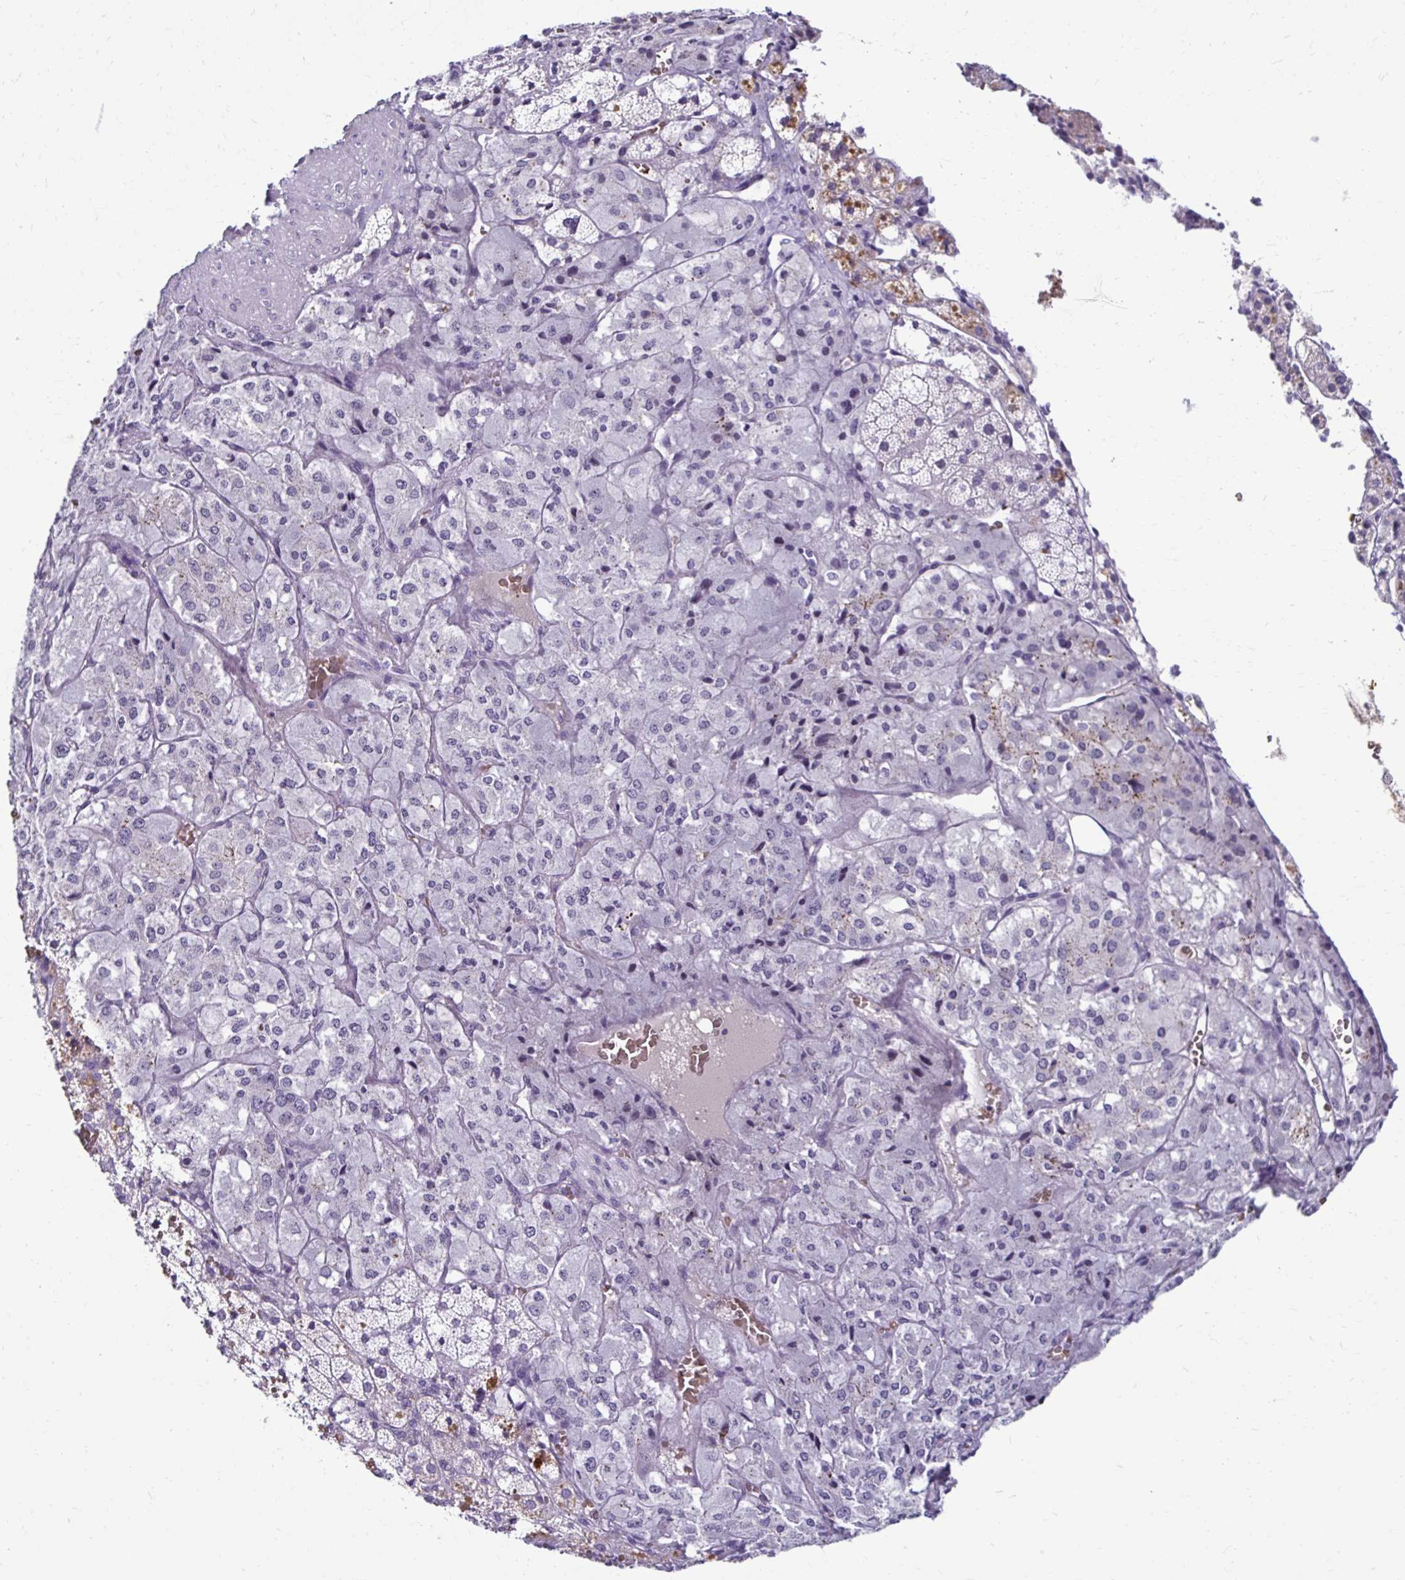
{"staining": {"intensity": "negative", "quantity": "none", "location": "none"}, "tissue": "adrenal gland", "cell_type": "Glandular cells", "image_type": "normal", "snomed": [{"axis": "morphology", "description": "Normal tissue, NOS"}, {"axis": "topography", "description": "Adrenal gland"}], "caption": "IHC image of normal human adrenal gland stained for a protein (brown), which displays no staining in glandular cells. (DAB (3,3'-diaminobenzidine) immunohistochemistry visualized using brightfield microscopy, high magnification).", "gene": "RHBDL3", "patient": {"sex": "male", "age": 53}}